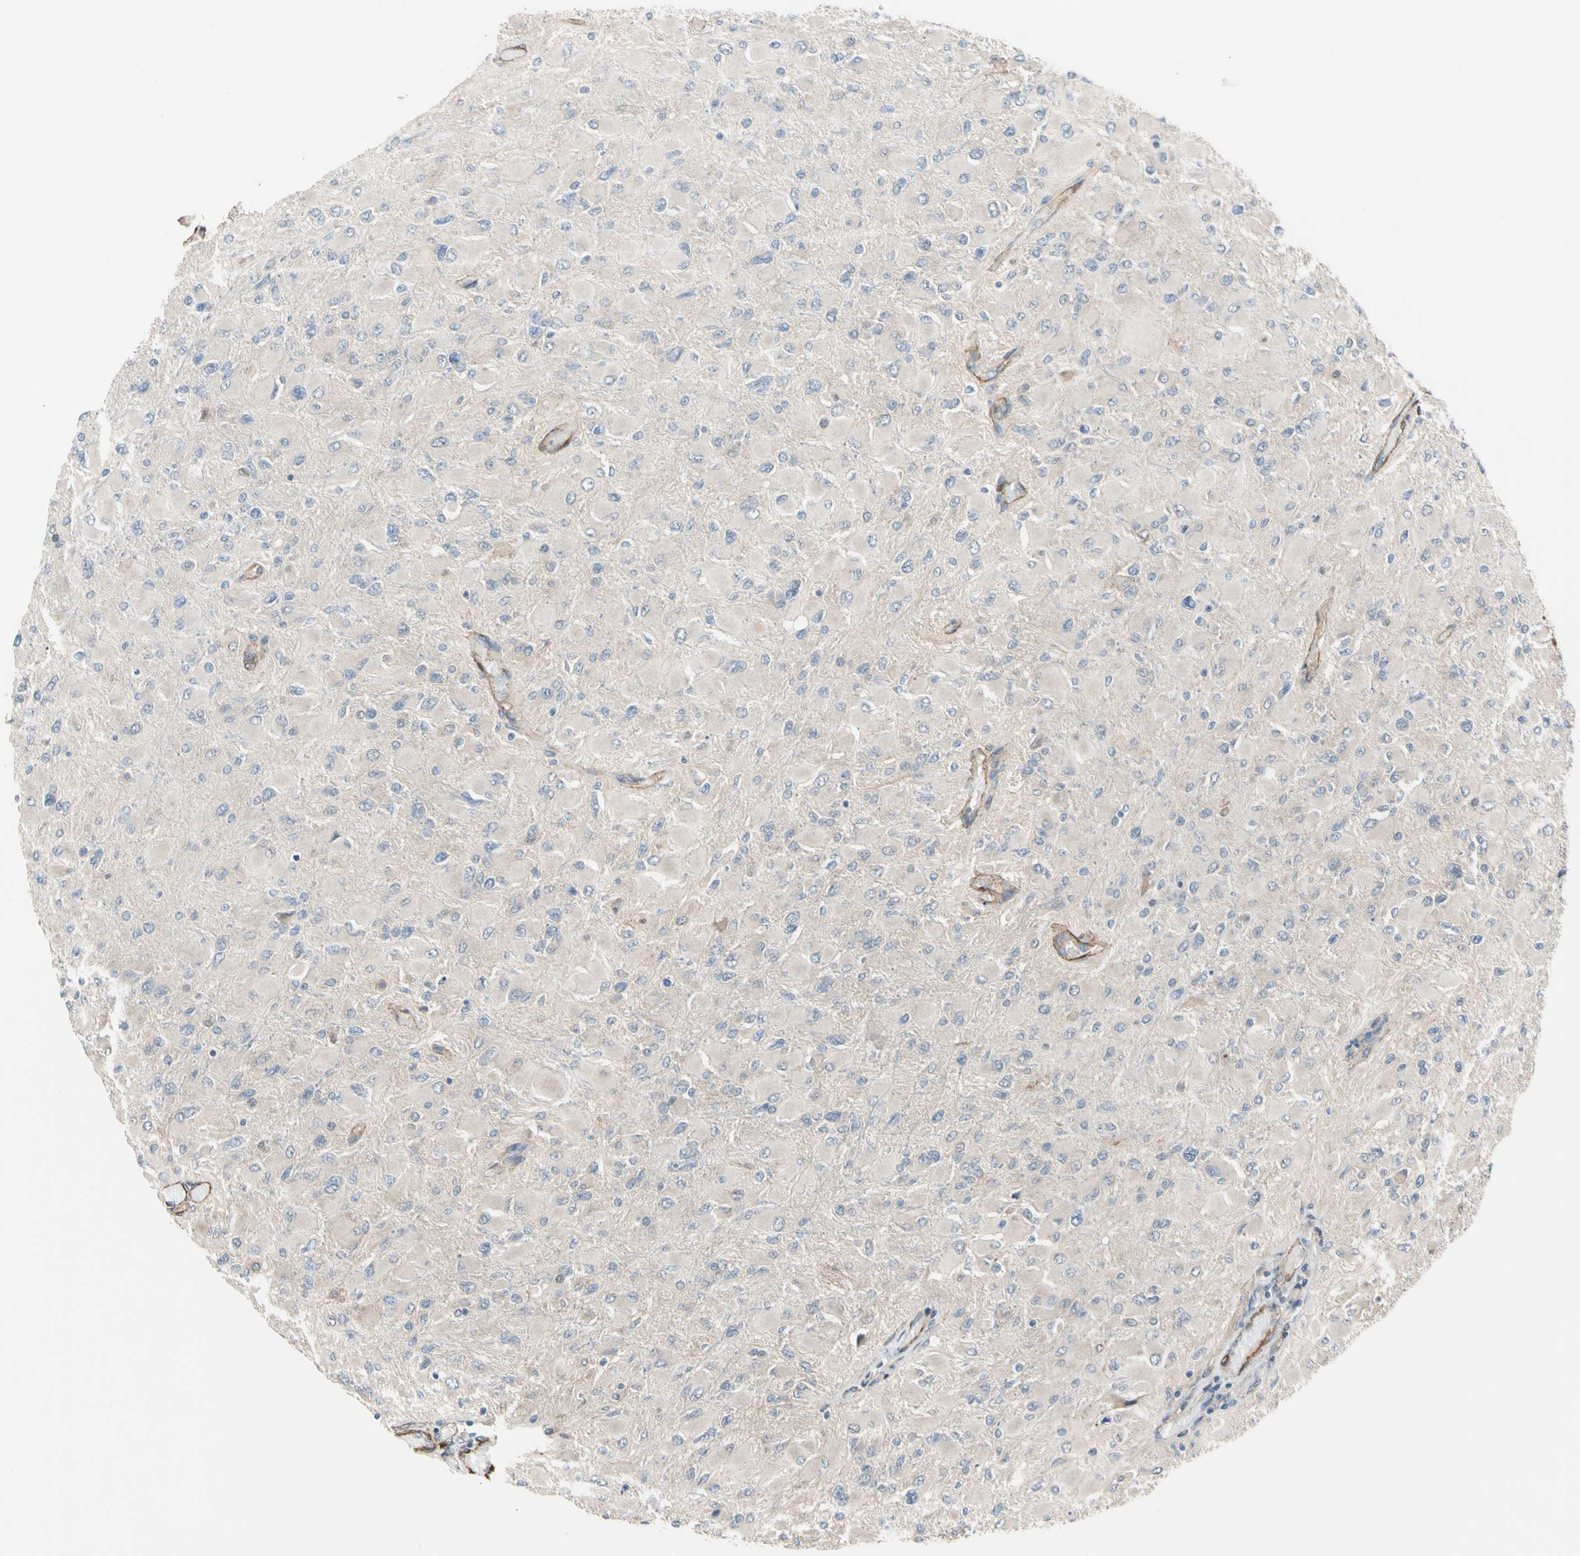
{"staining": {"intensity": "weak", "quantity": "<25%", "location": "cytoplasmic/membranous"}, "tissue": "glioma", "cell_type": "Tumor cells", "image_type": "cancer", "snomed": [{"axis": "morphology", "description": "Glioma, malignant, High grade"}, {"axis": "topography", "description": "Cerebral cortex"}], "caption": "Tumor cells show no significant protein positivity in glioma.", "gene": "LIMK2", "patient": {"sex": "female", "age": 36}}